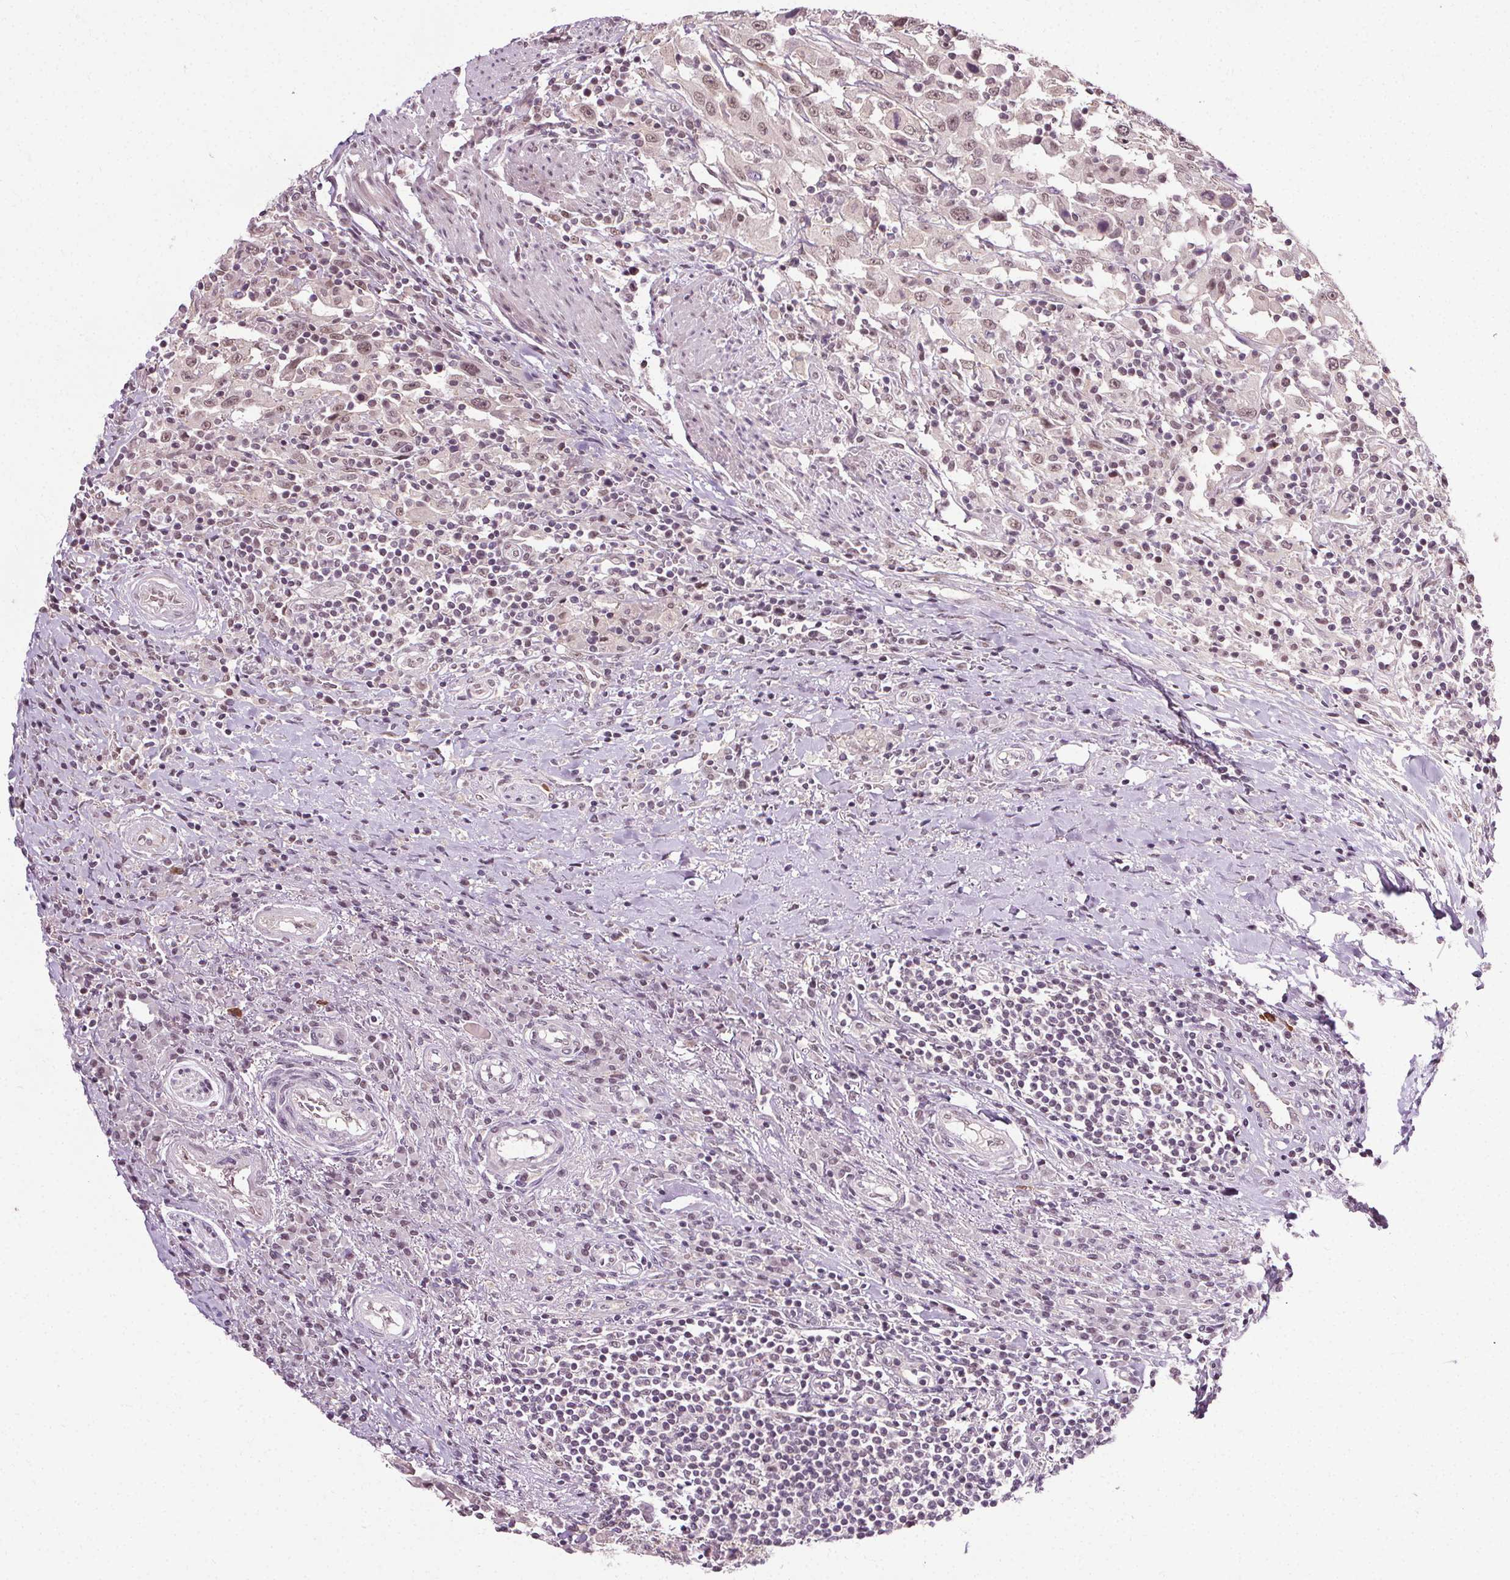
{"staining": {"intensity": "weak", "quantity": ">75%", "location": "nuclear"}, "tissue": "urothelial cancer", "cell_type": "Tumor cells", "image_type": "cancer", "snomed": [{"axis": "morphology", "description": "Urothelial carcinoma, High grade"}, {"axis": "topography", "description": "Urinary bladder"}], "caption": "Immunohistochemistry (IHC) of human high-grade urothelial carcinoma displays low levels of weak nuclear staining in approximately >75% of tumor cells.", "gene": "MED6", "patient": {"sex": "male", "age": 61}}